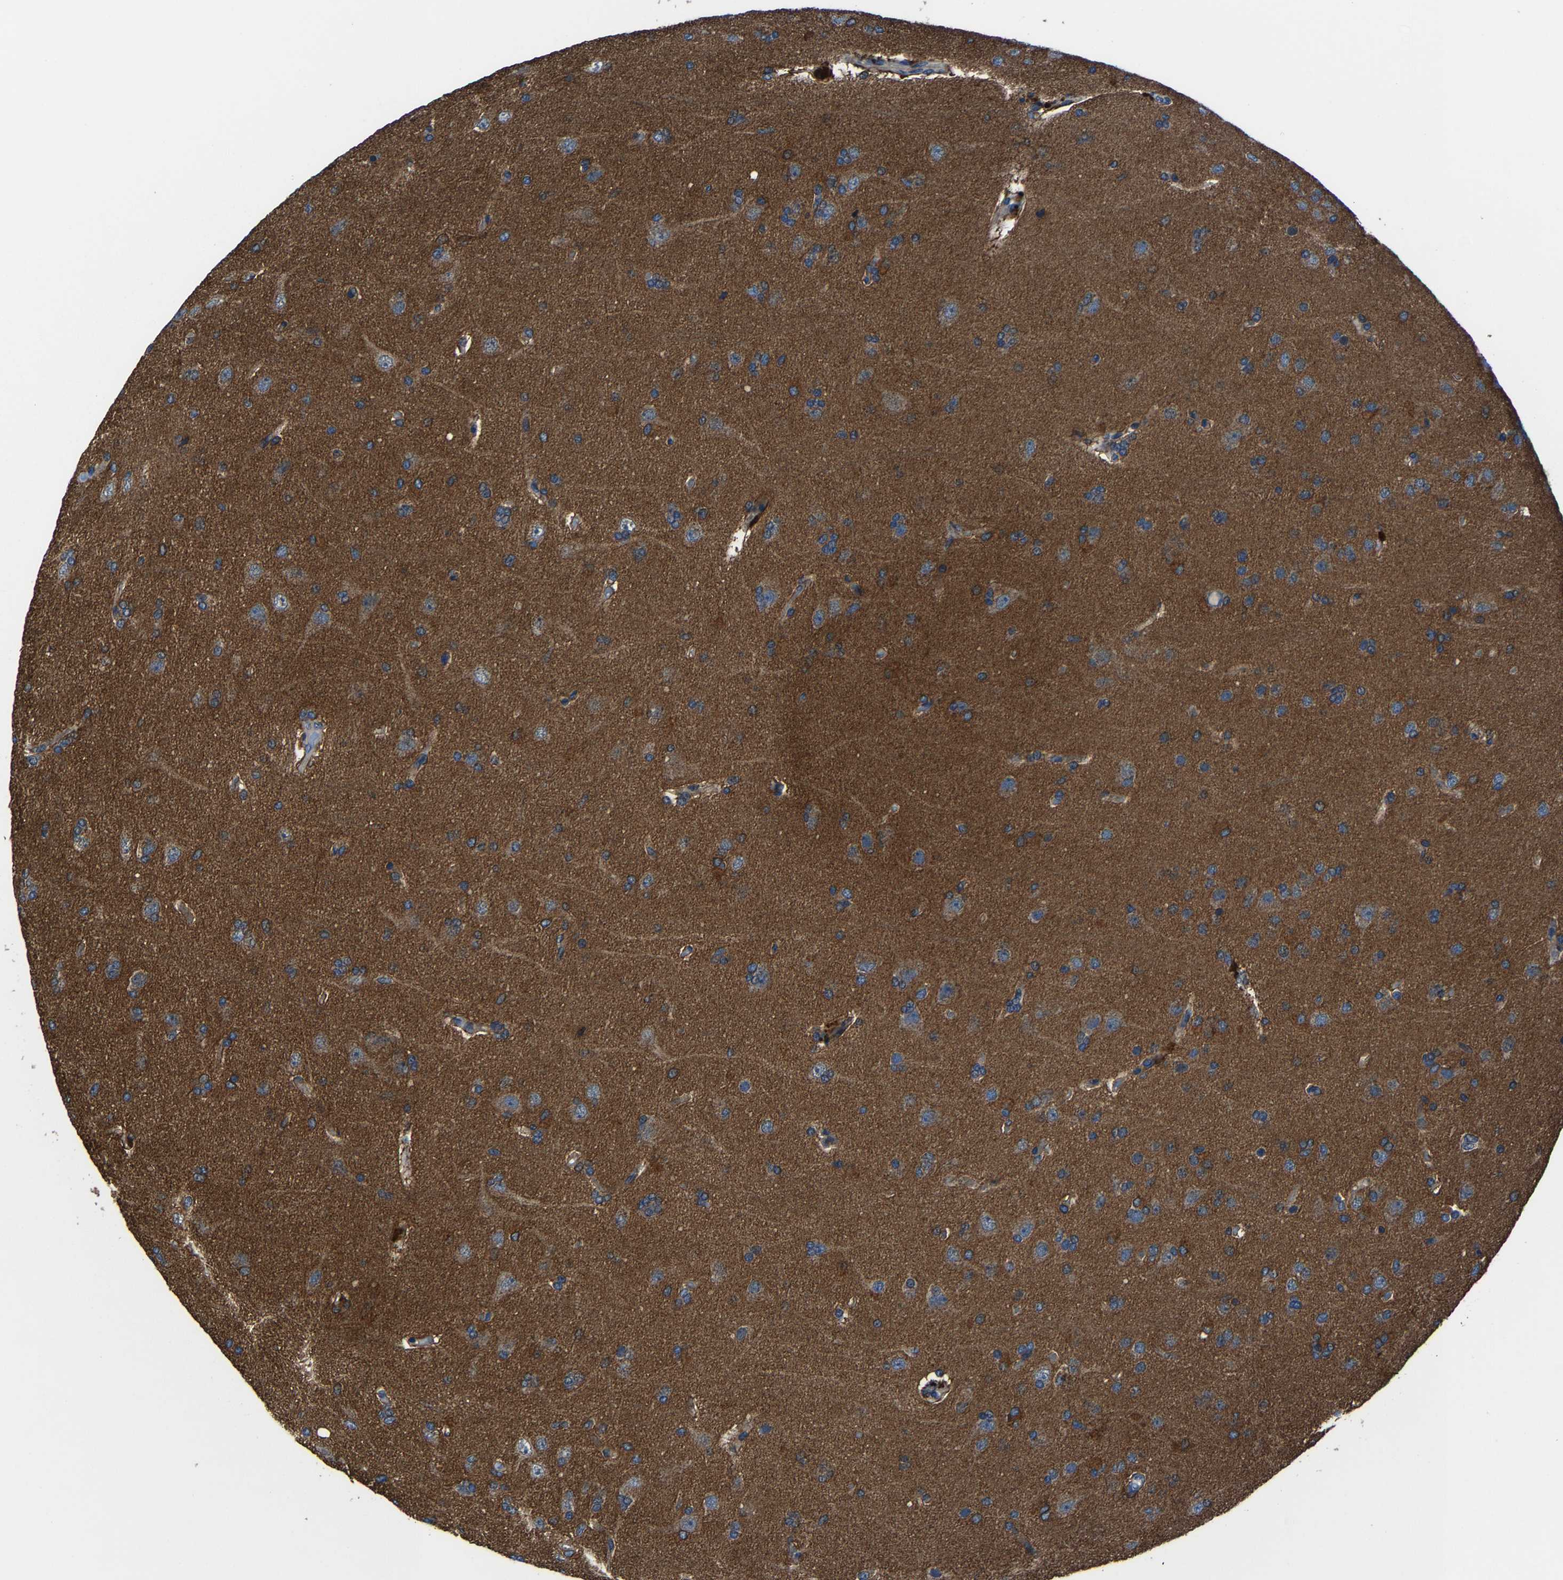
{"staining": {"intensity": "moderate", "quantity": "25%-75%", "location": "cytoplasmic/membranous"}, "tissue": "glioma", "cell_type": "Tumor cells", "image_type": "cancer", "snomed": [{"axis": "morphology", "description": "Glioma, malignant, High grade"}, {"axis": "topography", "description": "Brain"}], "caption": "Protein staining reveals moderate cytoplasmic/membranous positivity in approximately 25%-75% of tumor cells in high-grade glioma (malignant).", "gene": "KIAA1958", "patient": {"sex": "male", "age": 72}}